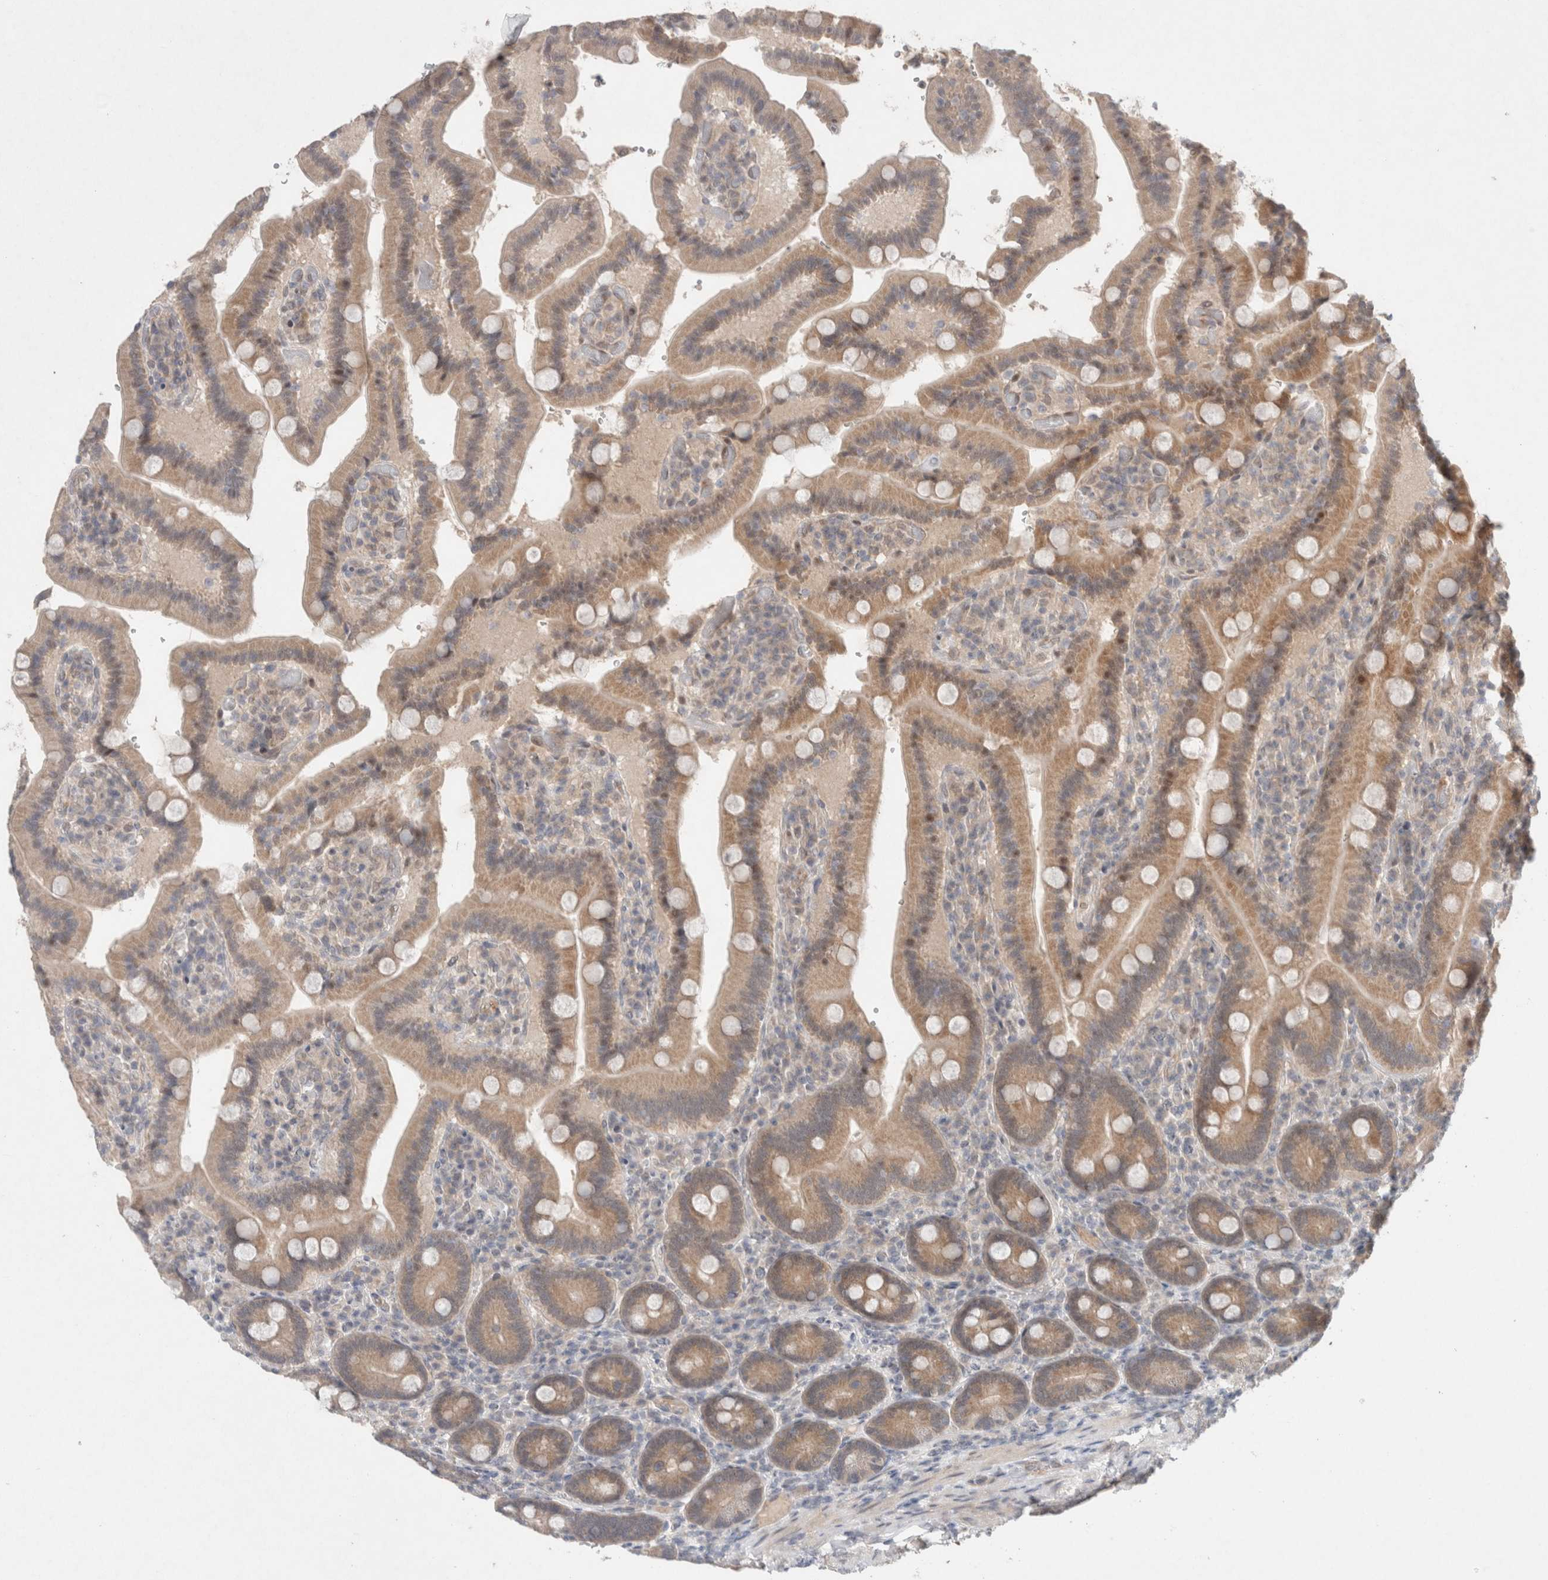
{"staining": {"intensity": "moderate", "quantity": ">75%", "location": "cytoplasmic/membranous"}, "tissue": "duodenum", "cell_type": "Glandular cells", "image_type": "normal", "snomed": [{"axis": "morphology", "description": "Normal tissue, NOS"}, {"axis": "topography", "description": "Duodenum"}], "caption": "A brown stain shows moderate cytoplasmic/membranous expression of a protein in glandular cells of benign duodenum. Nuclei are stained in blue.", "gene": "RASAL2", "patient": {"sex": "female", "age": 62}}